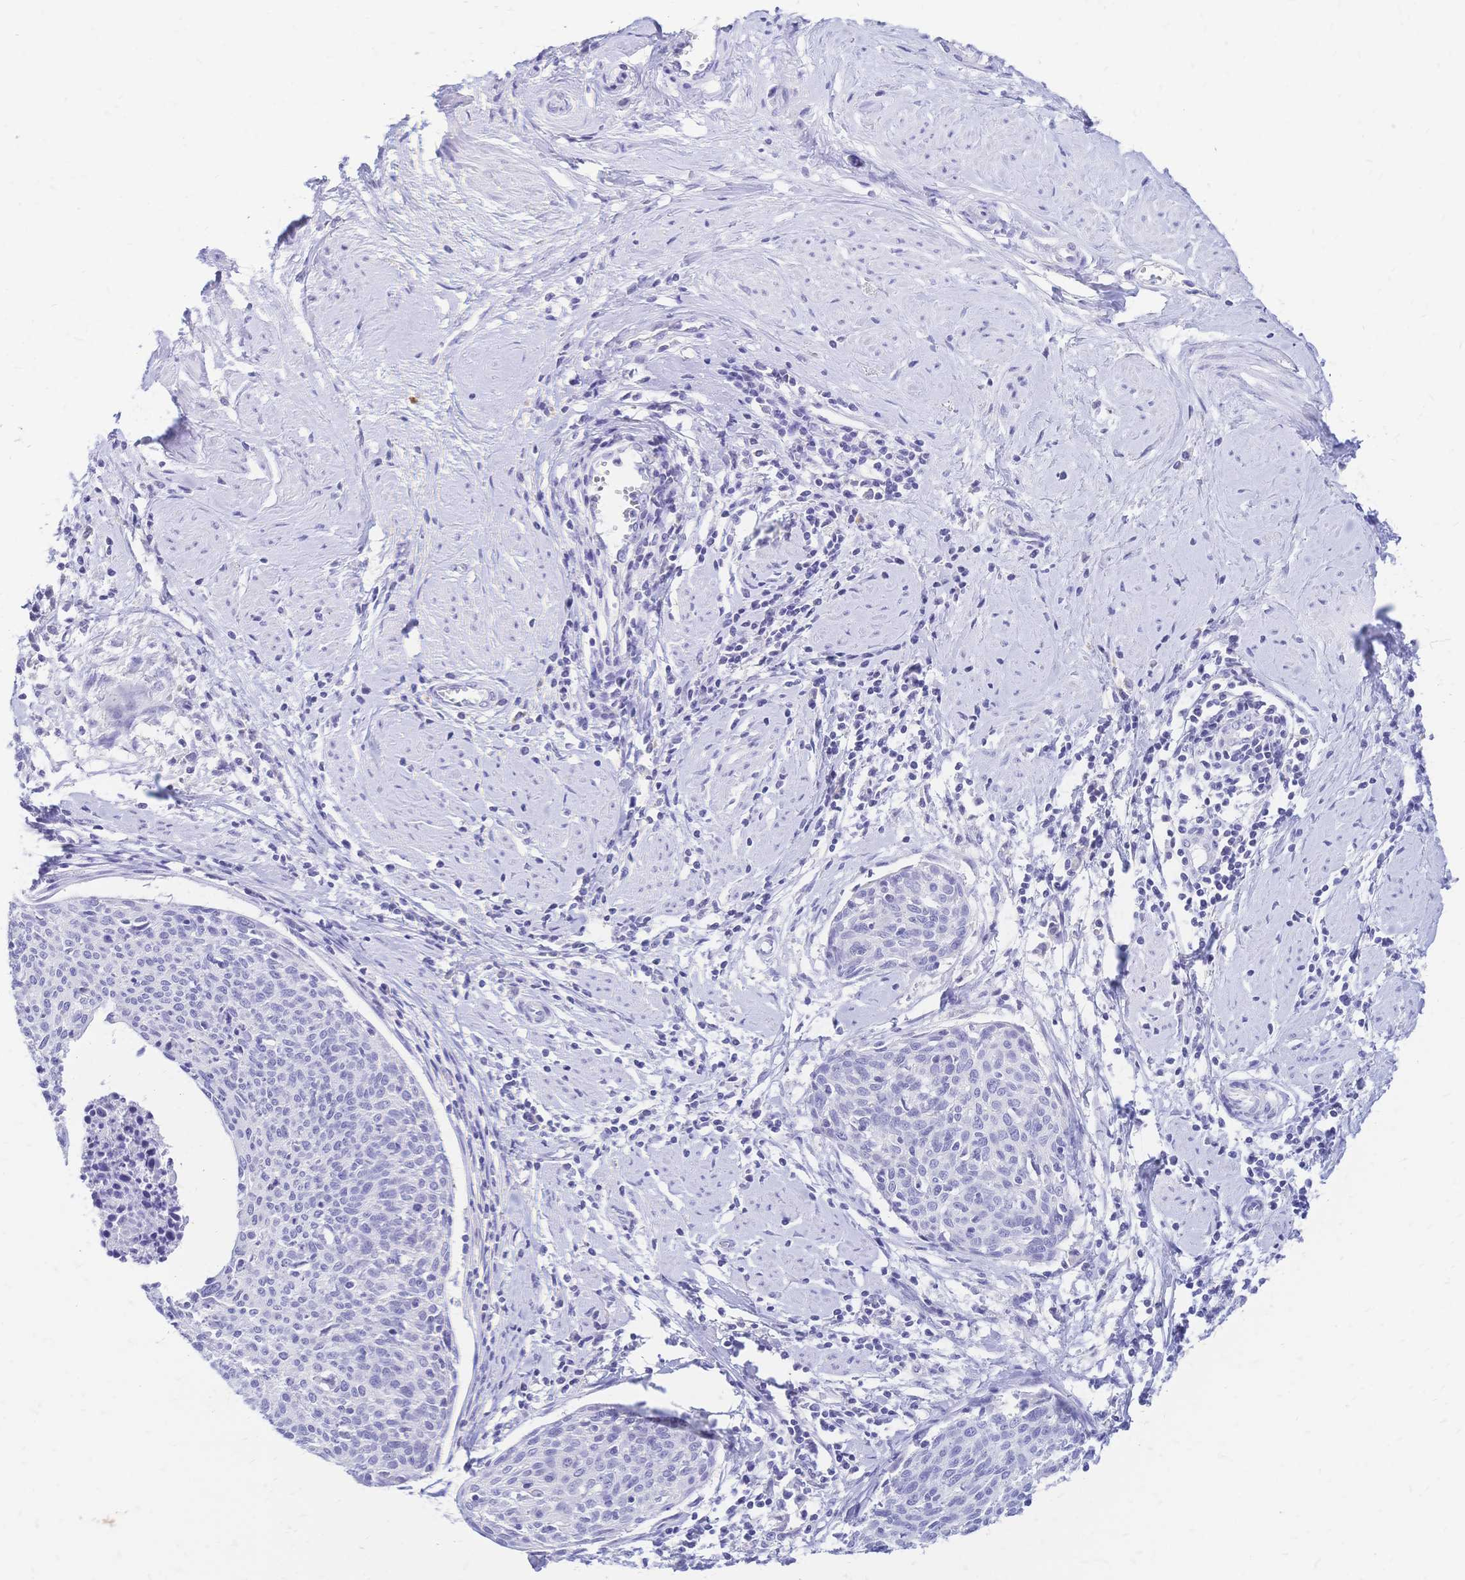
{"staining": {"intensity": "negative", "quantity": "none", "location": "none"}, "tissue": "cervical cancer", "cell_type": "Tumor cells", "image_type": "cancer", "snomed": [{"axis": "morphology", "description": "Squamous cell carcinoma, NOS"}, {"axis": "topography", "description": "Cervix"}], "caption": "This histopathology image is of squamous cell carcinoma (cervical) stained with immunohistochemistry to label a protein in brown with the nuclei are counter-stained blue. There is no staining in tumor cells.", "gene": "FA2H", "patient": {"sex": "female", "age": 49}}